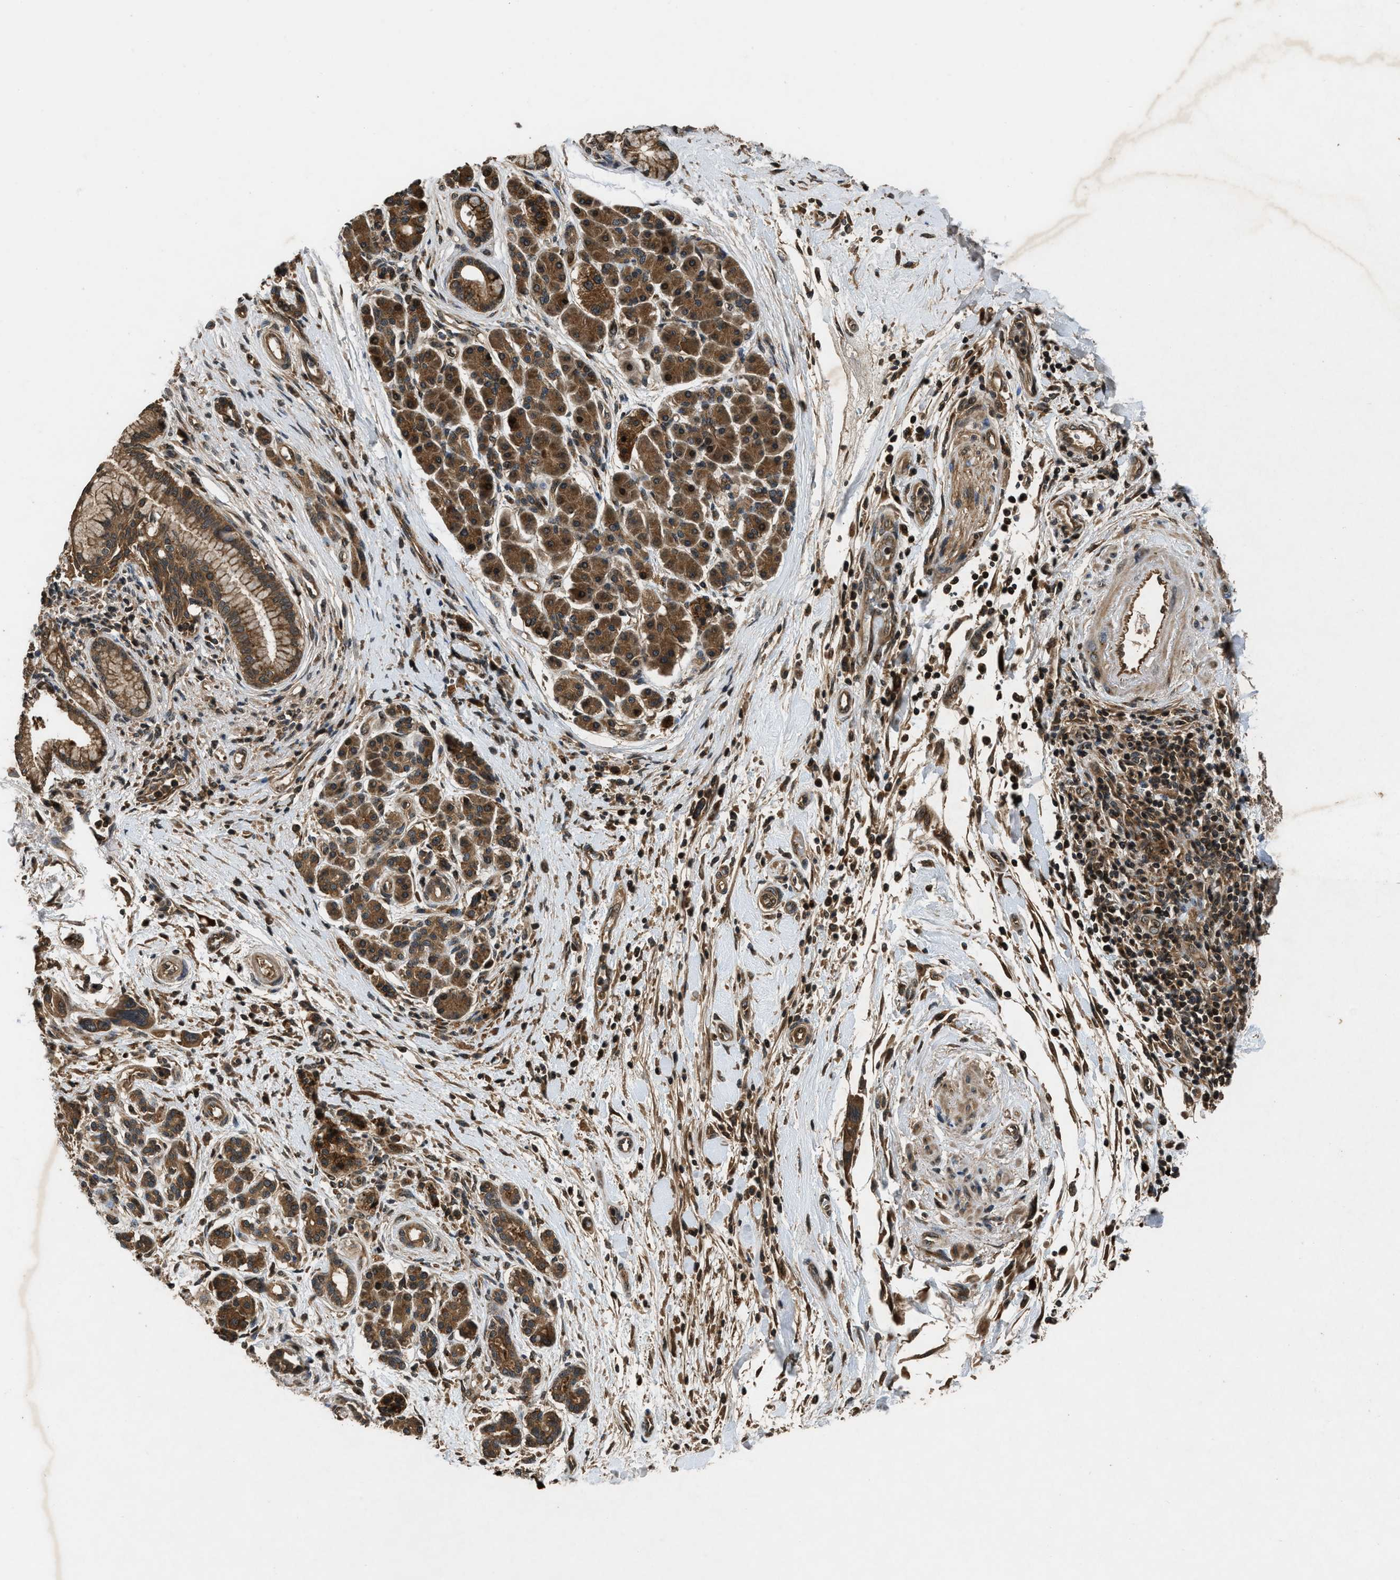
{"staining": {"intensity": "moderate", "quantity": ">75%", "location": "cytoplasmic/membranous"}, "tissue": "pancreatic cancer", "cell_type": "Tumor cells", "image_type": "cancer", "snomed": [{"axis": "morphology", "description": "Normal tissue, NOS"}, {"axis": "morphology", "description": "Adenocarcinoma, NOS"}, {"axis": "topography", "description": "Pancreas"}], "caption": "The image reveals staining of adenocarcinoma (pancreatic), revealing moderate cytoplasmic/membranous protein positivity (brown color) within tumor cells.", "gene": "RPS6KB1", "patient": {"sex": "female", "age": 71}}